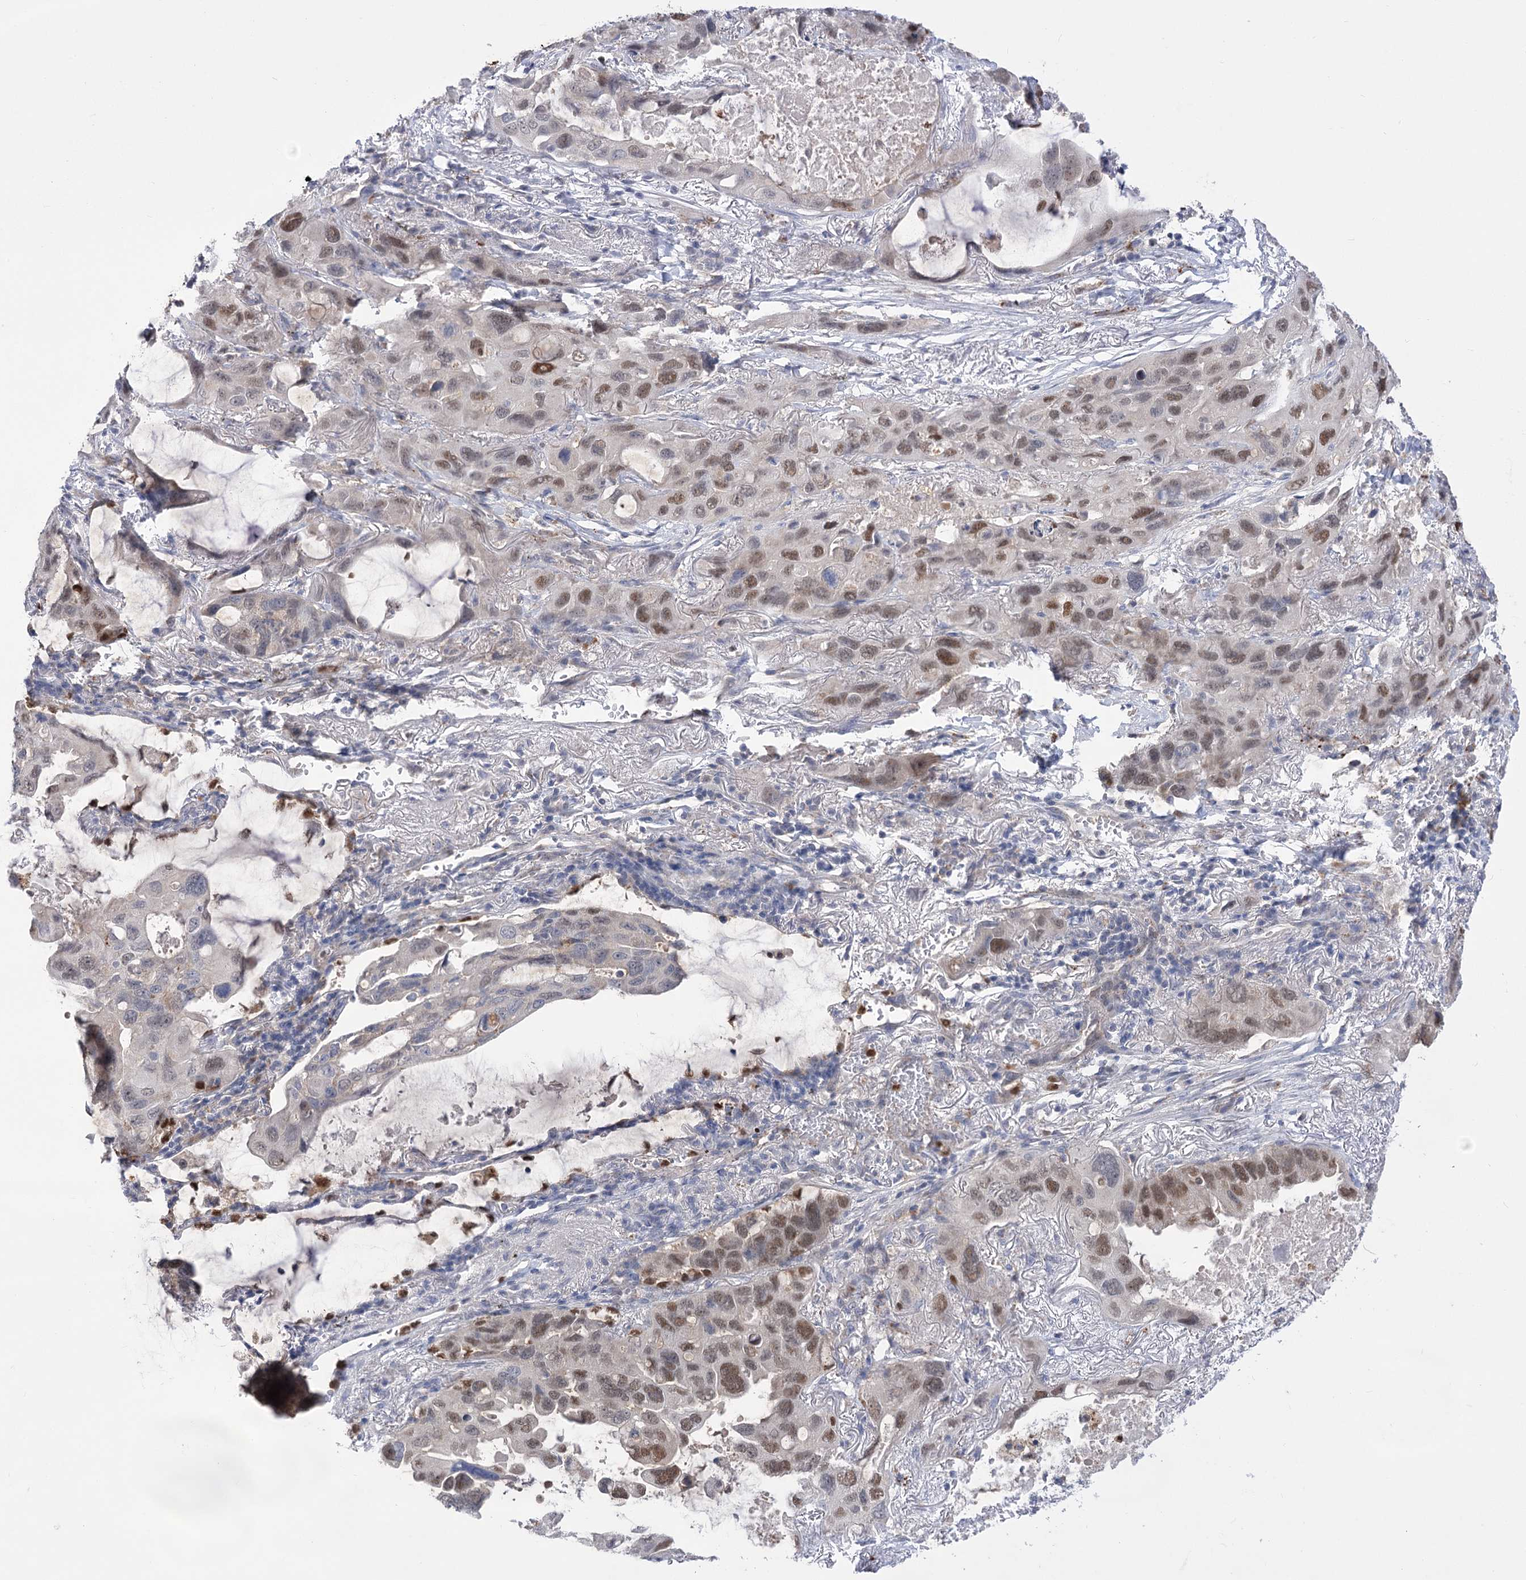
{"staining": {"intensity": "moderate", "quantity": "25%-75%", "location": "nuclear"}, "tissue": "lung cancer", "cell_type": "Tumor cells", "image_type": "cancer", "snomed": [{"axis": "morphology", "description": "Squamous cell carcinoma, NOS"}, {"axis": "topography", "description": "Lung"}], "caption": "Immunohistochemistry of human squamous cell carcinoma (lung) displays medium levels of moderate nuclear staining in approximately 25%-75% of tumor cells.", "gene": "SIAE", "patient": {"sex": "female", "age": 73}}